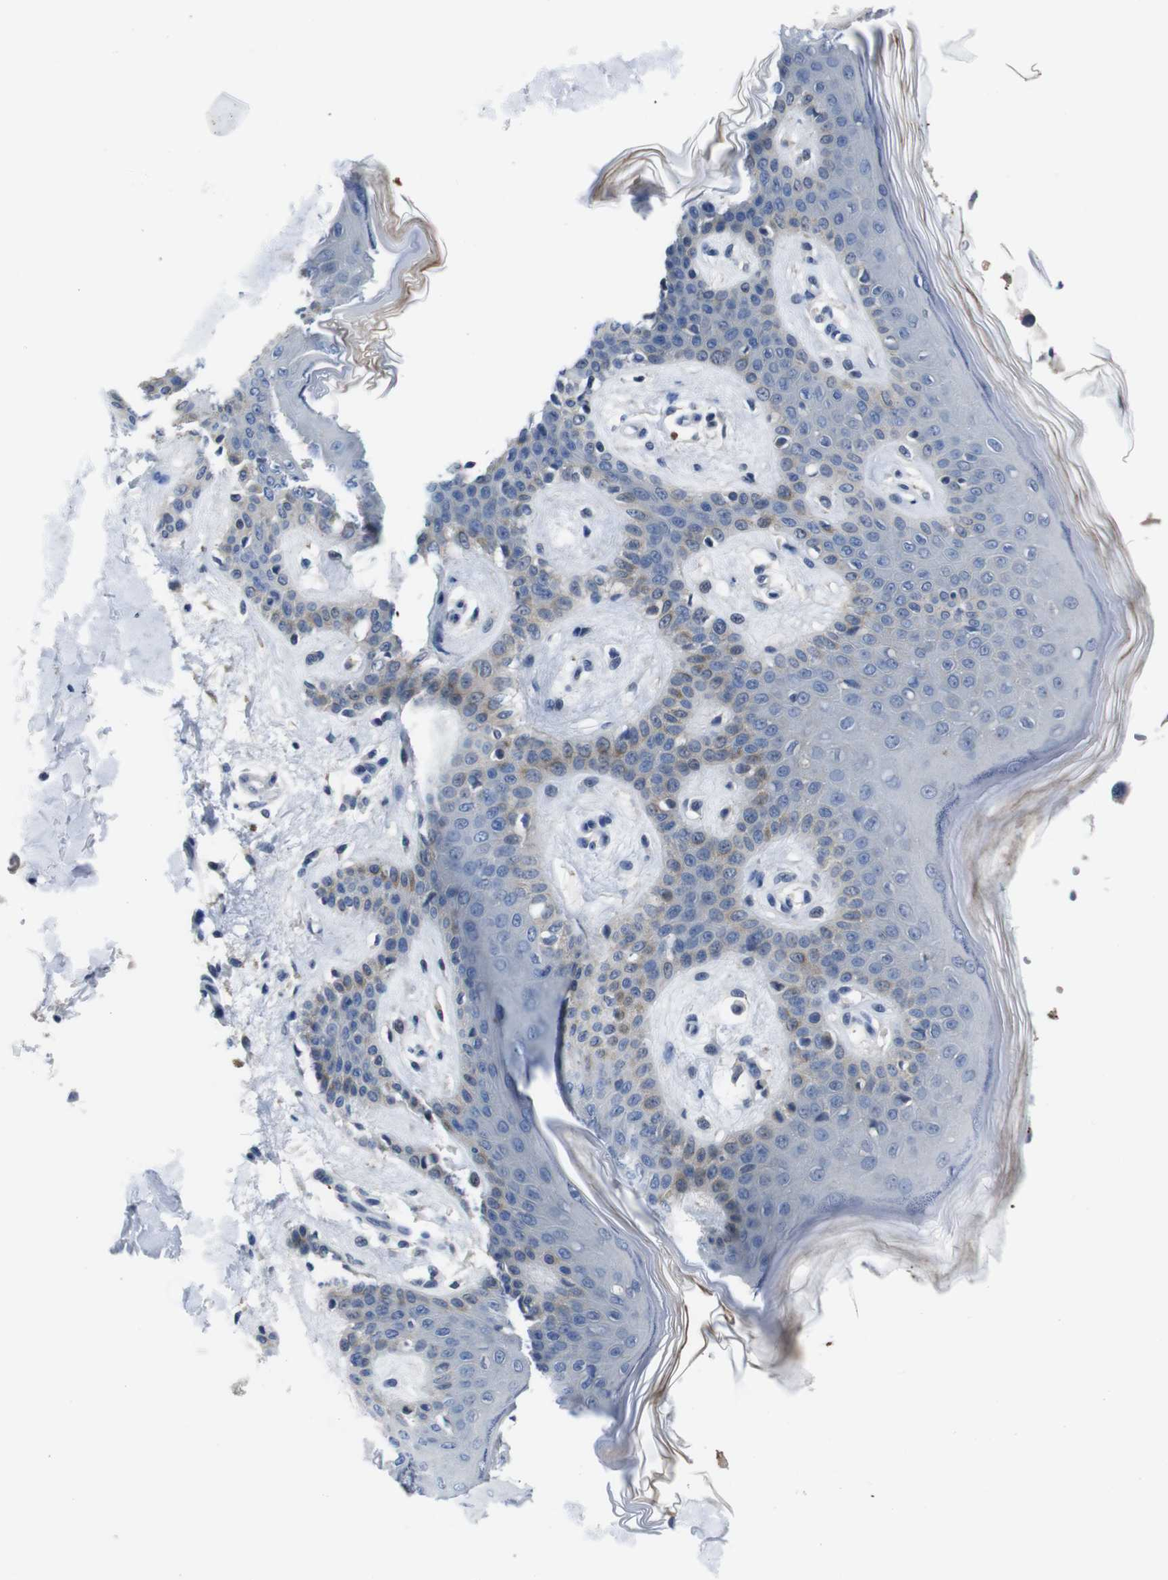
{"staining": {"intensity": "negative", "quantity": "none", "location": "none"}, "tissue": "skin", "cell_type": "Fibroblasts", "image_type": "normal", "snomed": [{"axis": "morphology", "description": "Normal tissue, NOS"}, {"axis": "topography", "description": "Skin"}], "caption": "A photomicrograph of skin stained for a protein displays no brown staining in fibroblasts.", "gene": "SEMA4B", "patient": {"sex": "male", "age": 53}}